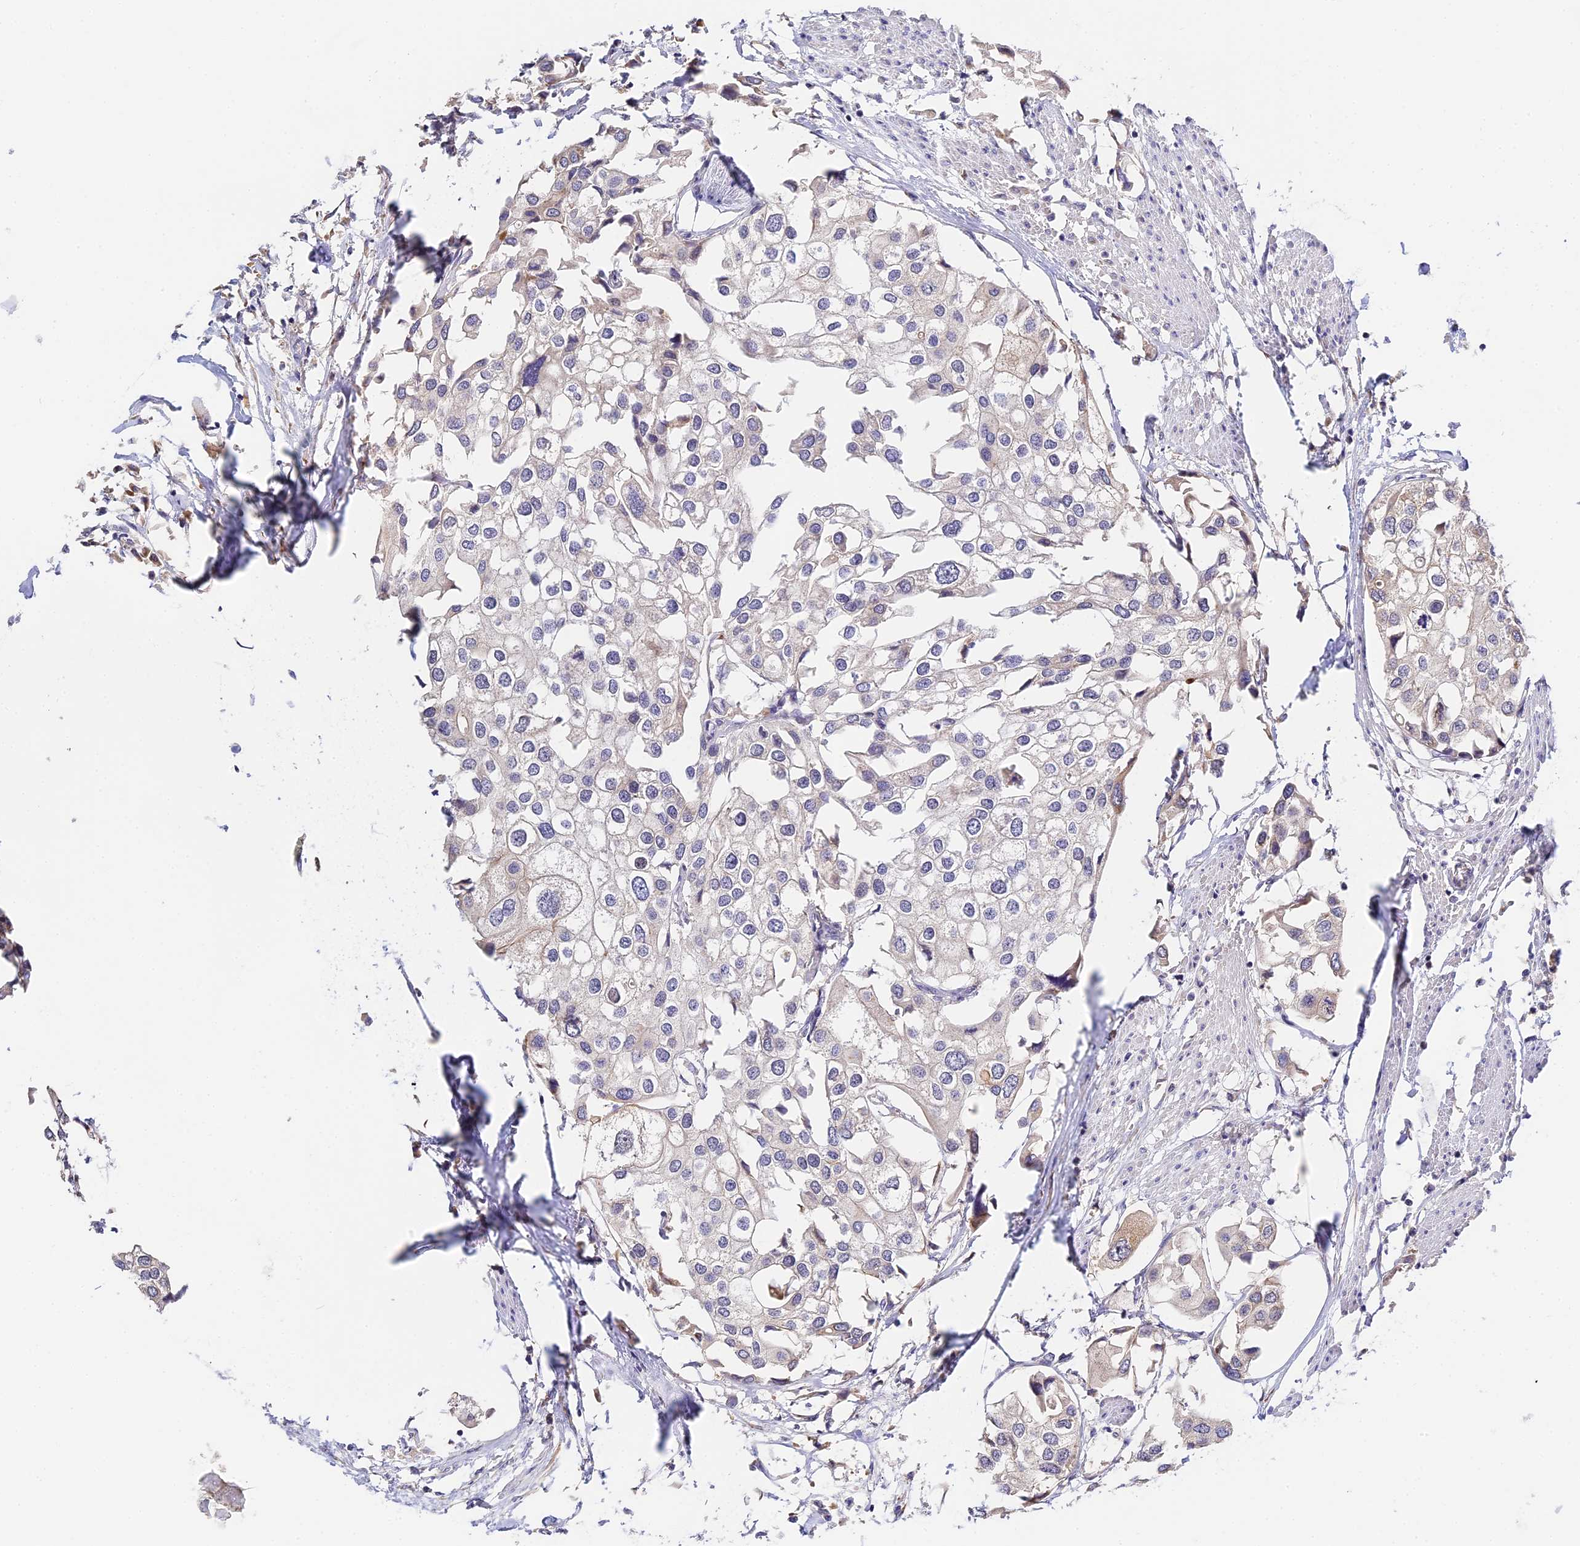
{"staining": {"intensity": "negative", "quantity": "none", "location": "none"}, "tissue": "urothelial cancer", "cell_type": "Tumor cells", "image_type": "cancer", "snomed": [{"axis": "morphology", "description": "Urothelial carcinoma, High grade"}, {"axis": "topography", "description": "Urinary bladder"}], "caption": "Immunohistochemical staining of urothelial carcinoma (high-grade) displays no significant expression in tumor cells.", "gene": "IMPACT", "patient": {"sex": "male", "age": 64}}